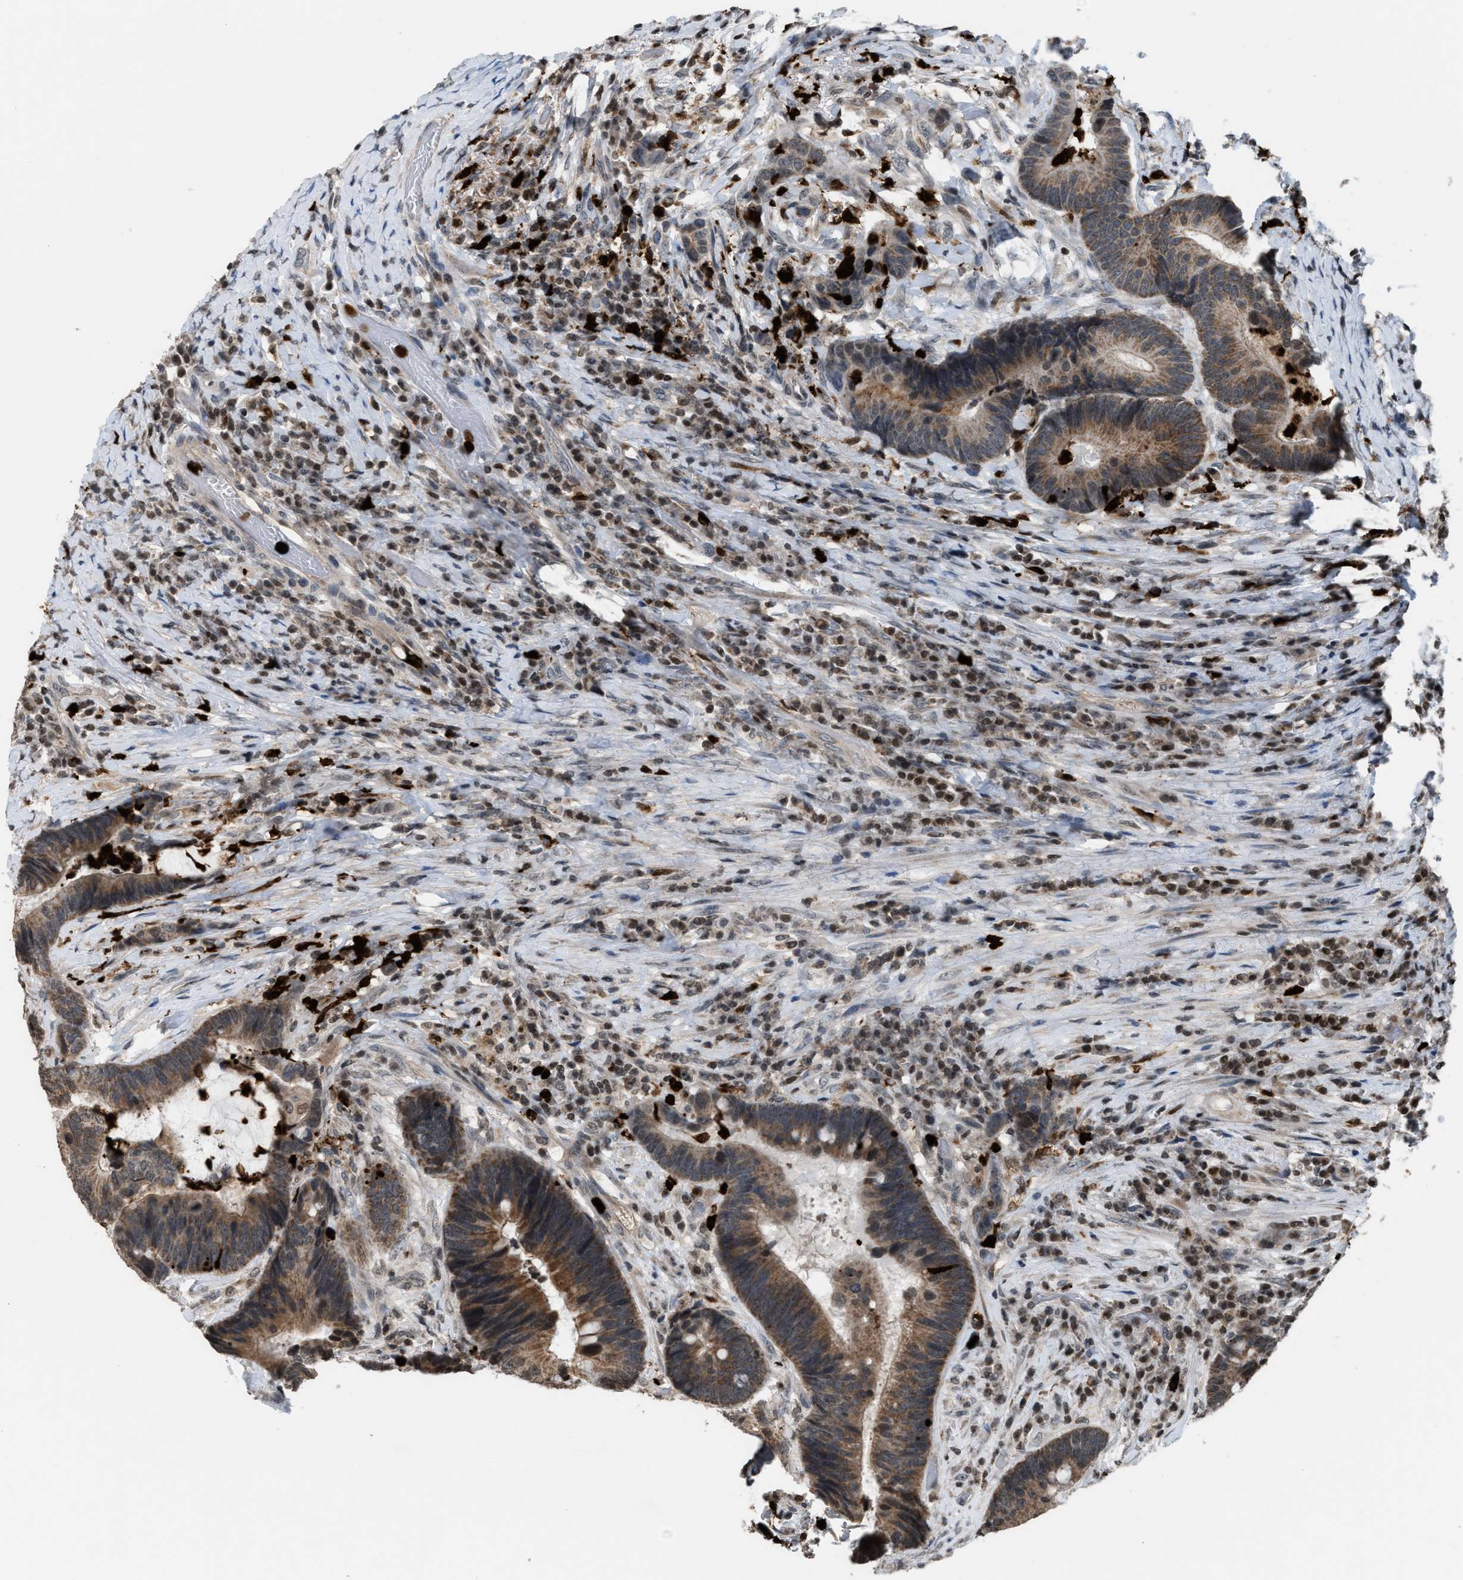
{"staining": {"intensity": "moderate", "quantity": ">75%", "location": "cytoplasmic/membranous"}, "tissue": "colorectal cancer", "cell_type": "Tumor cells", "image_type": "cancer", "snomed": [{"axis": "morphology", "description": "Adenocarcinoma, NOS"}, {"axis": "topography", "description": "Rectum"}, {"axis": "topography", "description": "Anal"}], "caption": "An image of colorectal cancer stained for a protein exhibits moderate cytoplasmic/membranous brown staining in tumor cells.", "gene": "PRUNE2", "patient": {"sex": "female", "age": 89}}